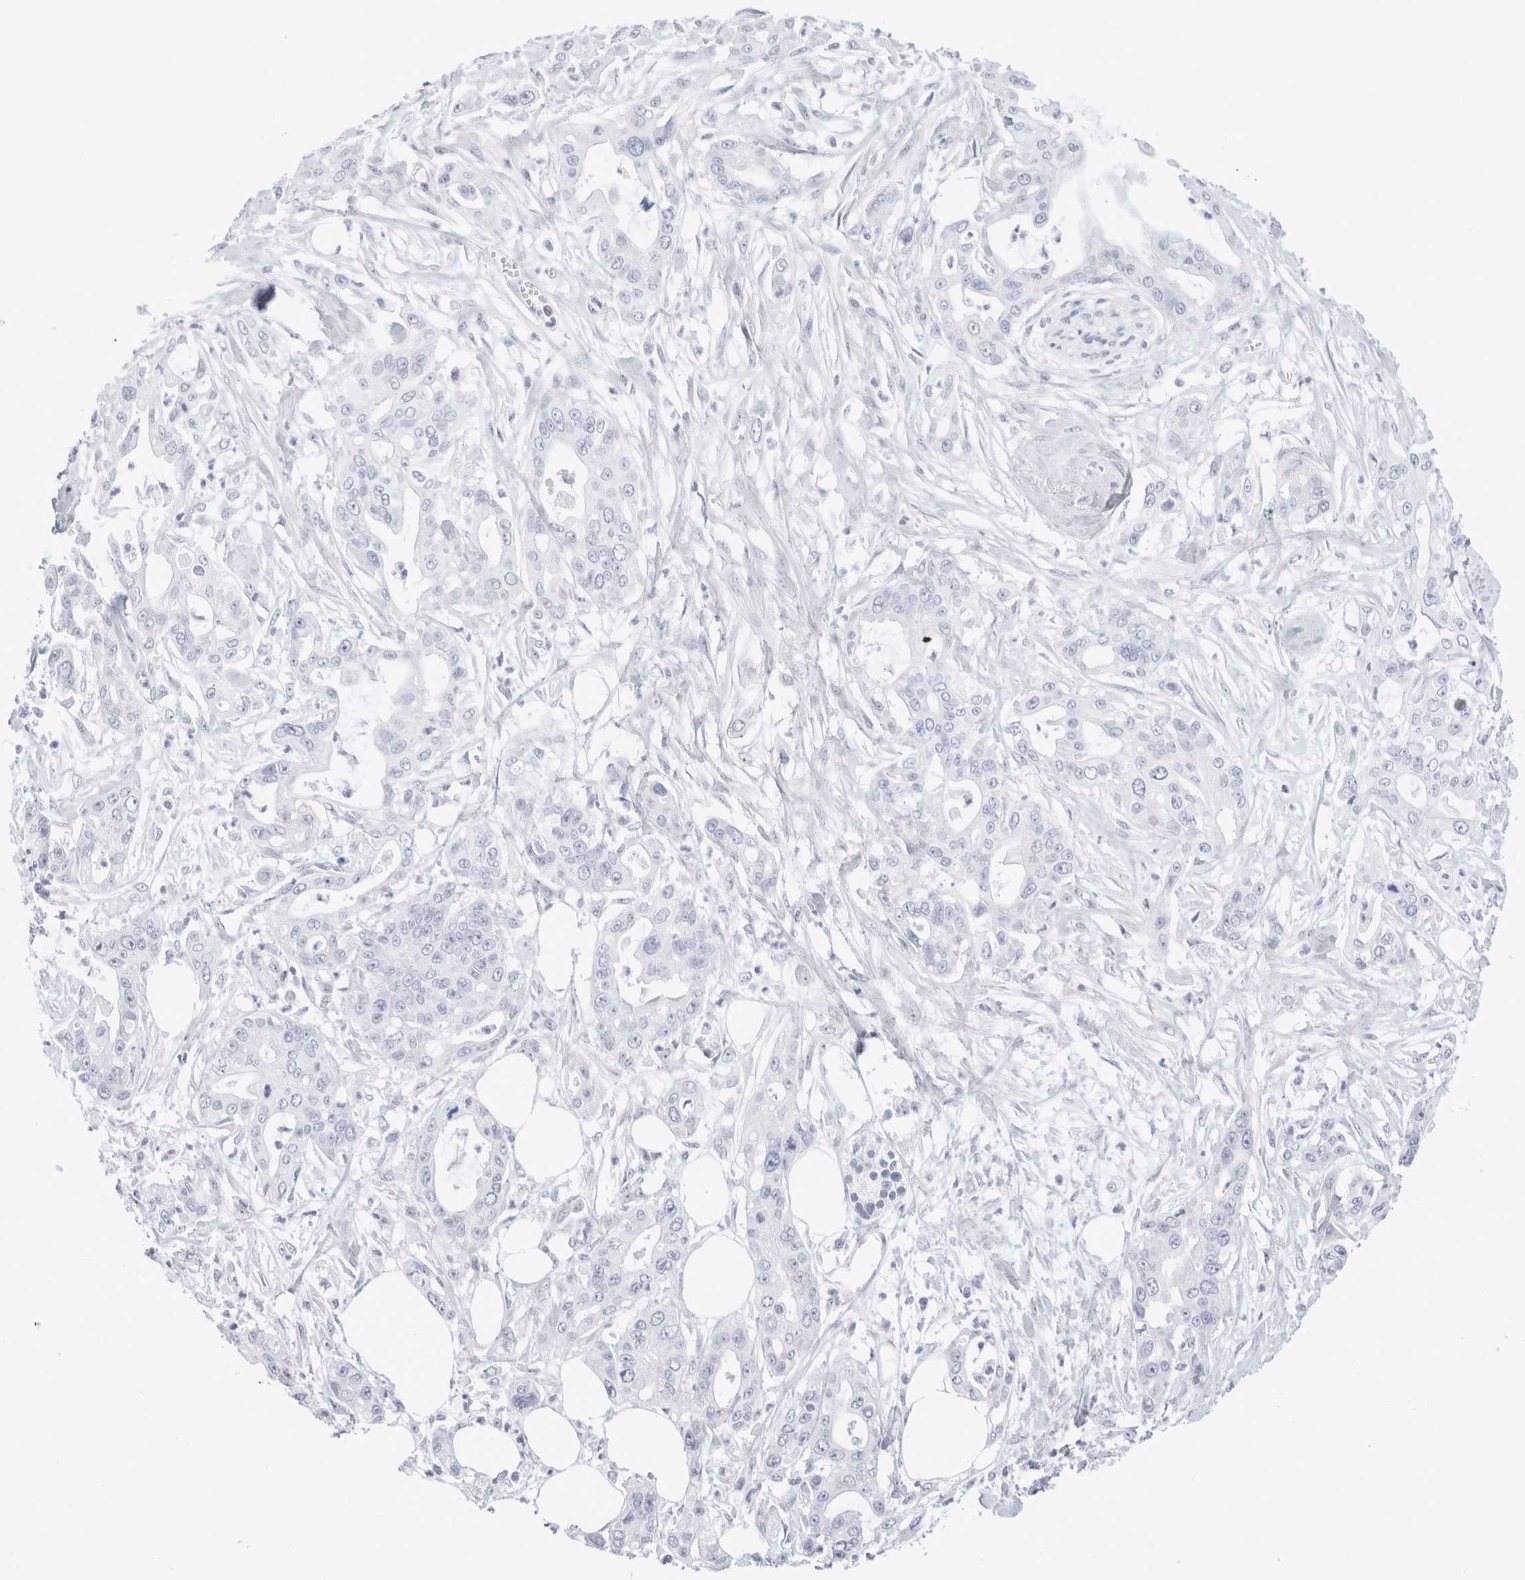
{"staining": {"intensity": "negative", "quantity": "none", "location": "none"}, "tissue": "pancreatic cancer", "cell_type": "Tumor cells", "image_type": "cancer", "snomed": [{"axis": "morphology", "description": "Adenocarcinoma, NOS"}, {"axis": "topography", "description": "Pancreas"}], "caption": "This is an IHC photomicrograph of human adenocarcinoma (pancreatic). There is no expression in tumor cells.", "gene": "MUC15", "patient": {"sex": "male", "age": 68}}